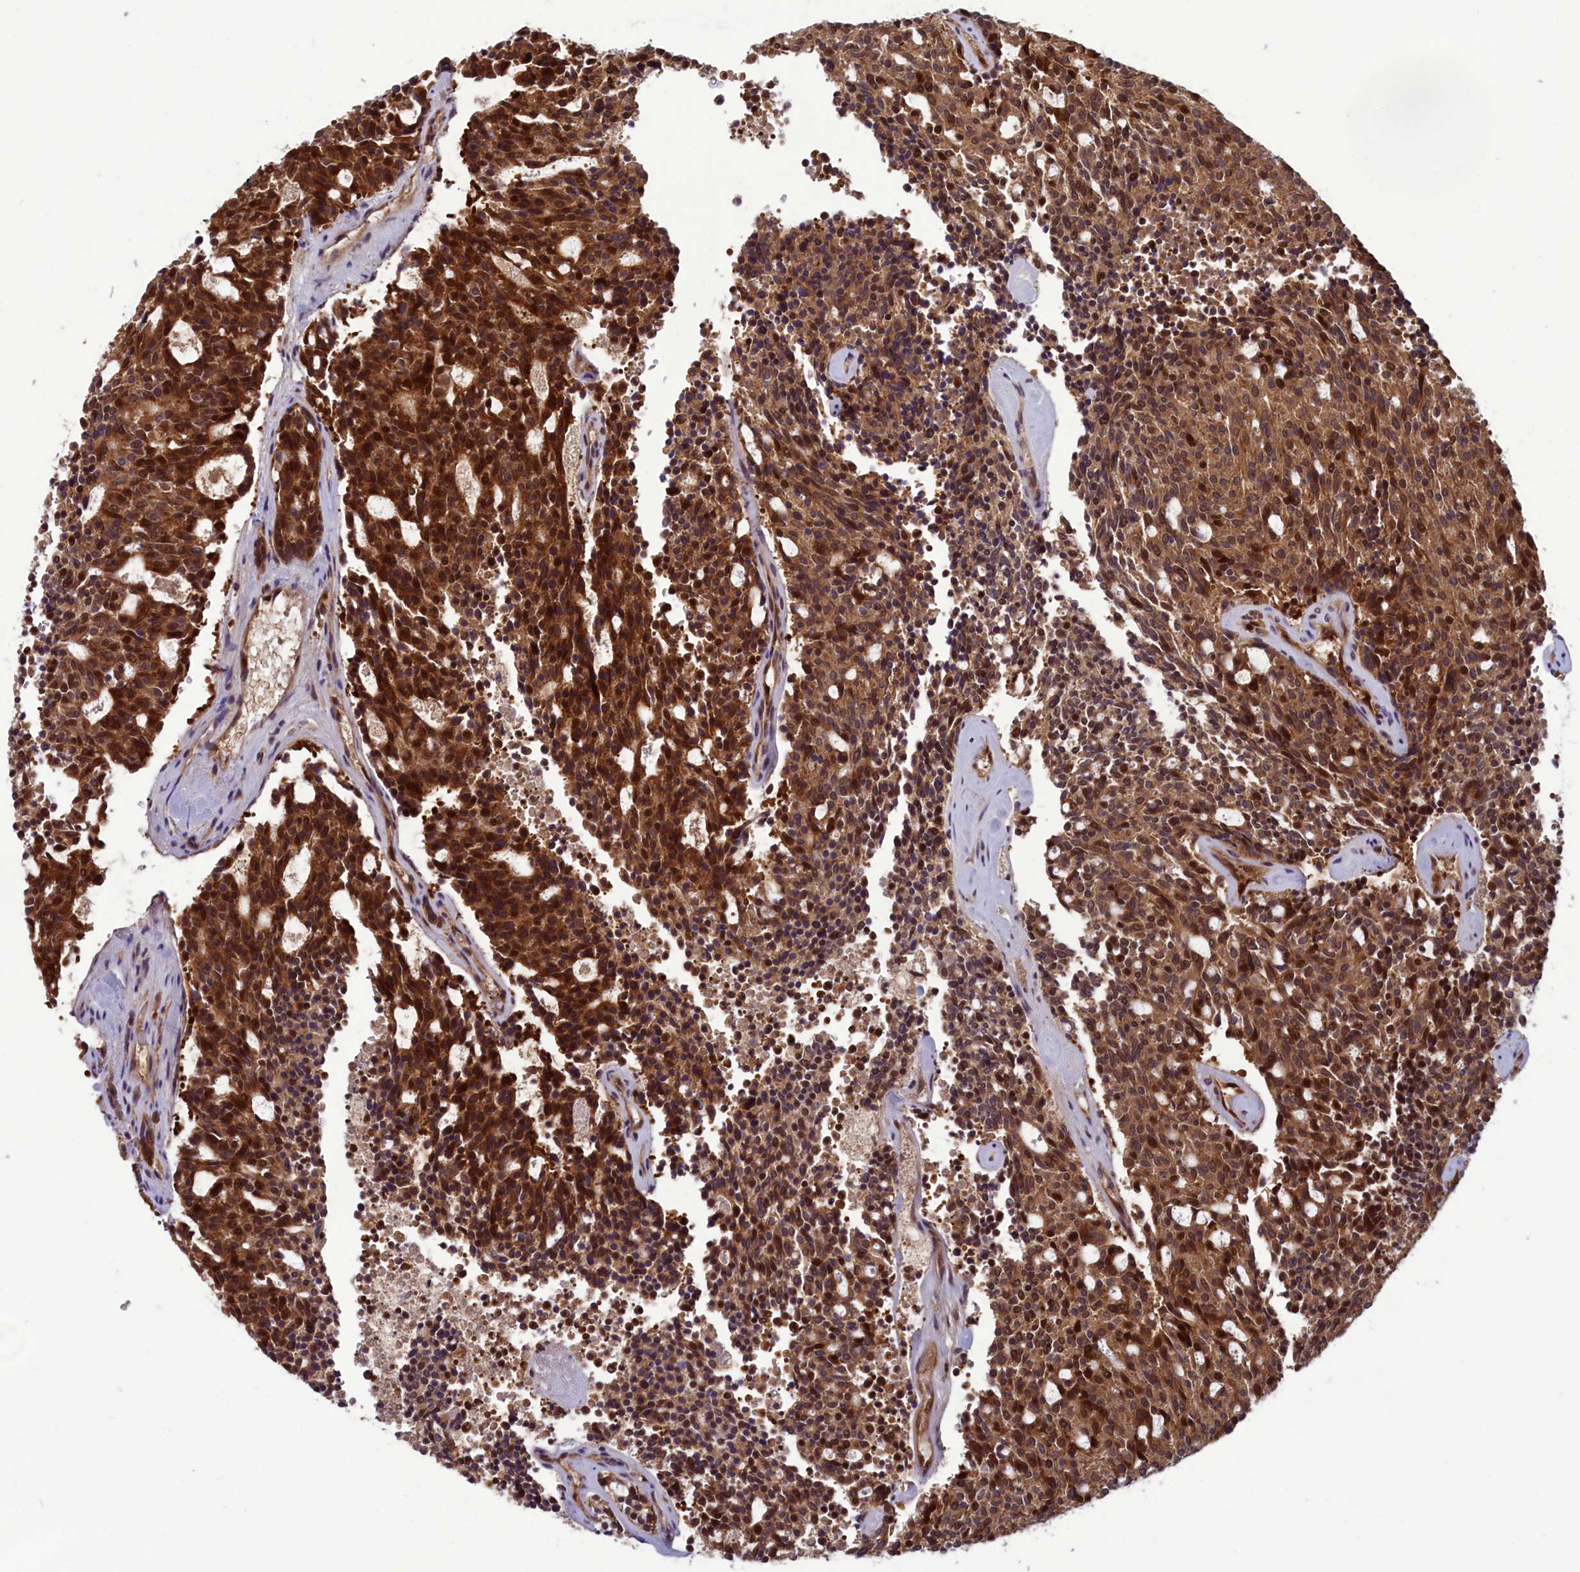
{"staining": {"intensity": "strong", "quantity": ">75%", "location": "cytoplasmic/membranous,nuclear"}, "tissue": "carcinoid", "cell_type": "Tumor cells", "image_type": "cancer", "snomed": [{"axis": "morphology", "description": "Carcinoid, malignant, NOS"}, {"axis": "topography", "description": "Pancreas"}], "caption": "Immunohistochemical staining of carcinoid shows strong cytoplasmic/membranous and nuclear protein positivity in about >75% of tumor cells.", "gene": "CCDC15", "patient": {"sex": "female", "age": 54}}